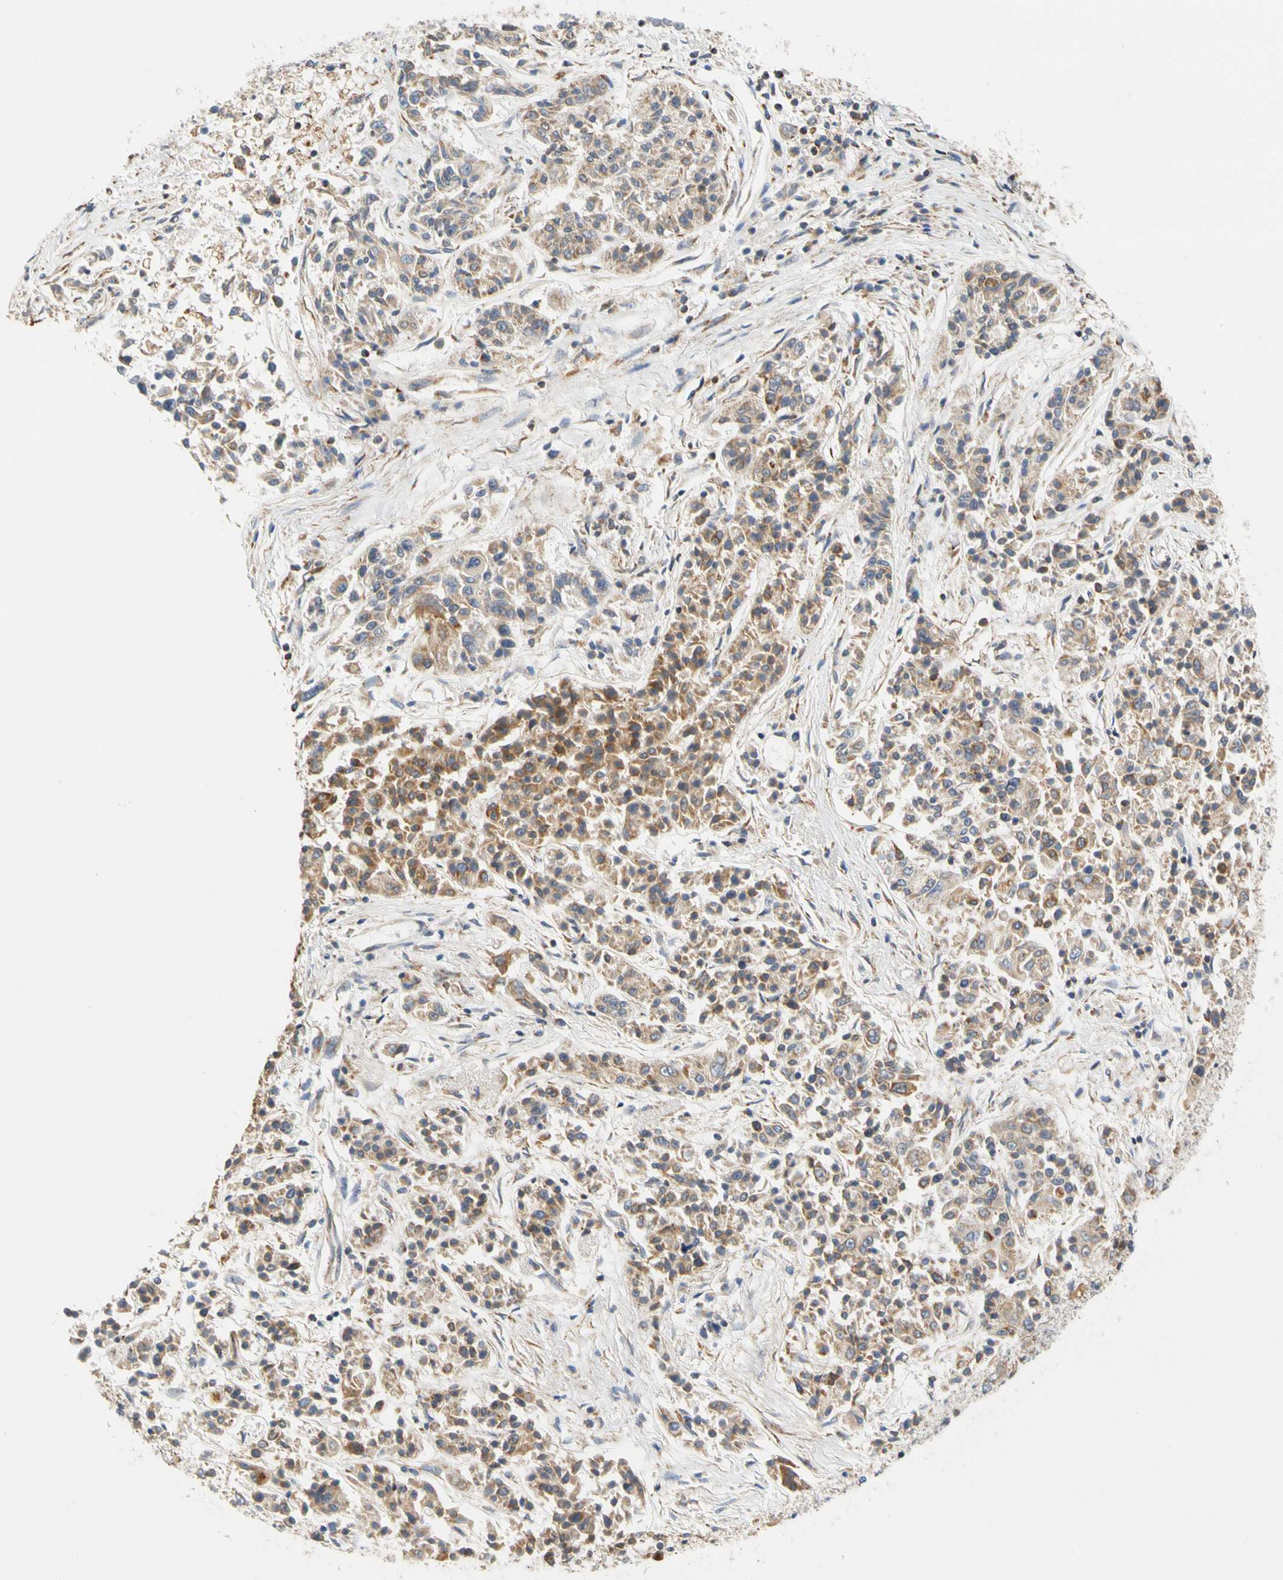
{"staining": {"intensity": "moderate", "quantity": "25%-75%", "location": "cytoplasmic/membranous"}, "tissue": "lung cancer", "cell_type": "Tumor cells", "image_type": "cancer", "snomed": [{"axis": "morphology", "description": "Adenocarcinoma, NOS"}, {"axis": "topography", "description": "Lung"}], "caption": "Immunohistochemistry micrograph of lung adenocarcinoma stained for a protein (brown), which shows medium levels of moderate cytoplasmic/membranous positivity in about 25%-75% of tumor cells.", "gene": "SFXN3", "patient": {"sex": "male", "age": 84}}